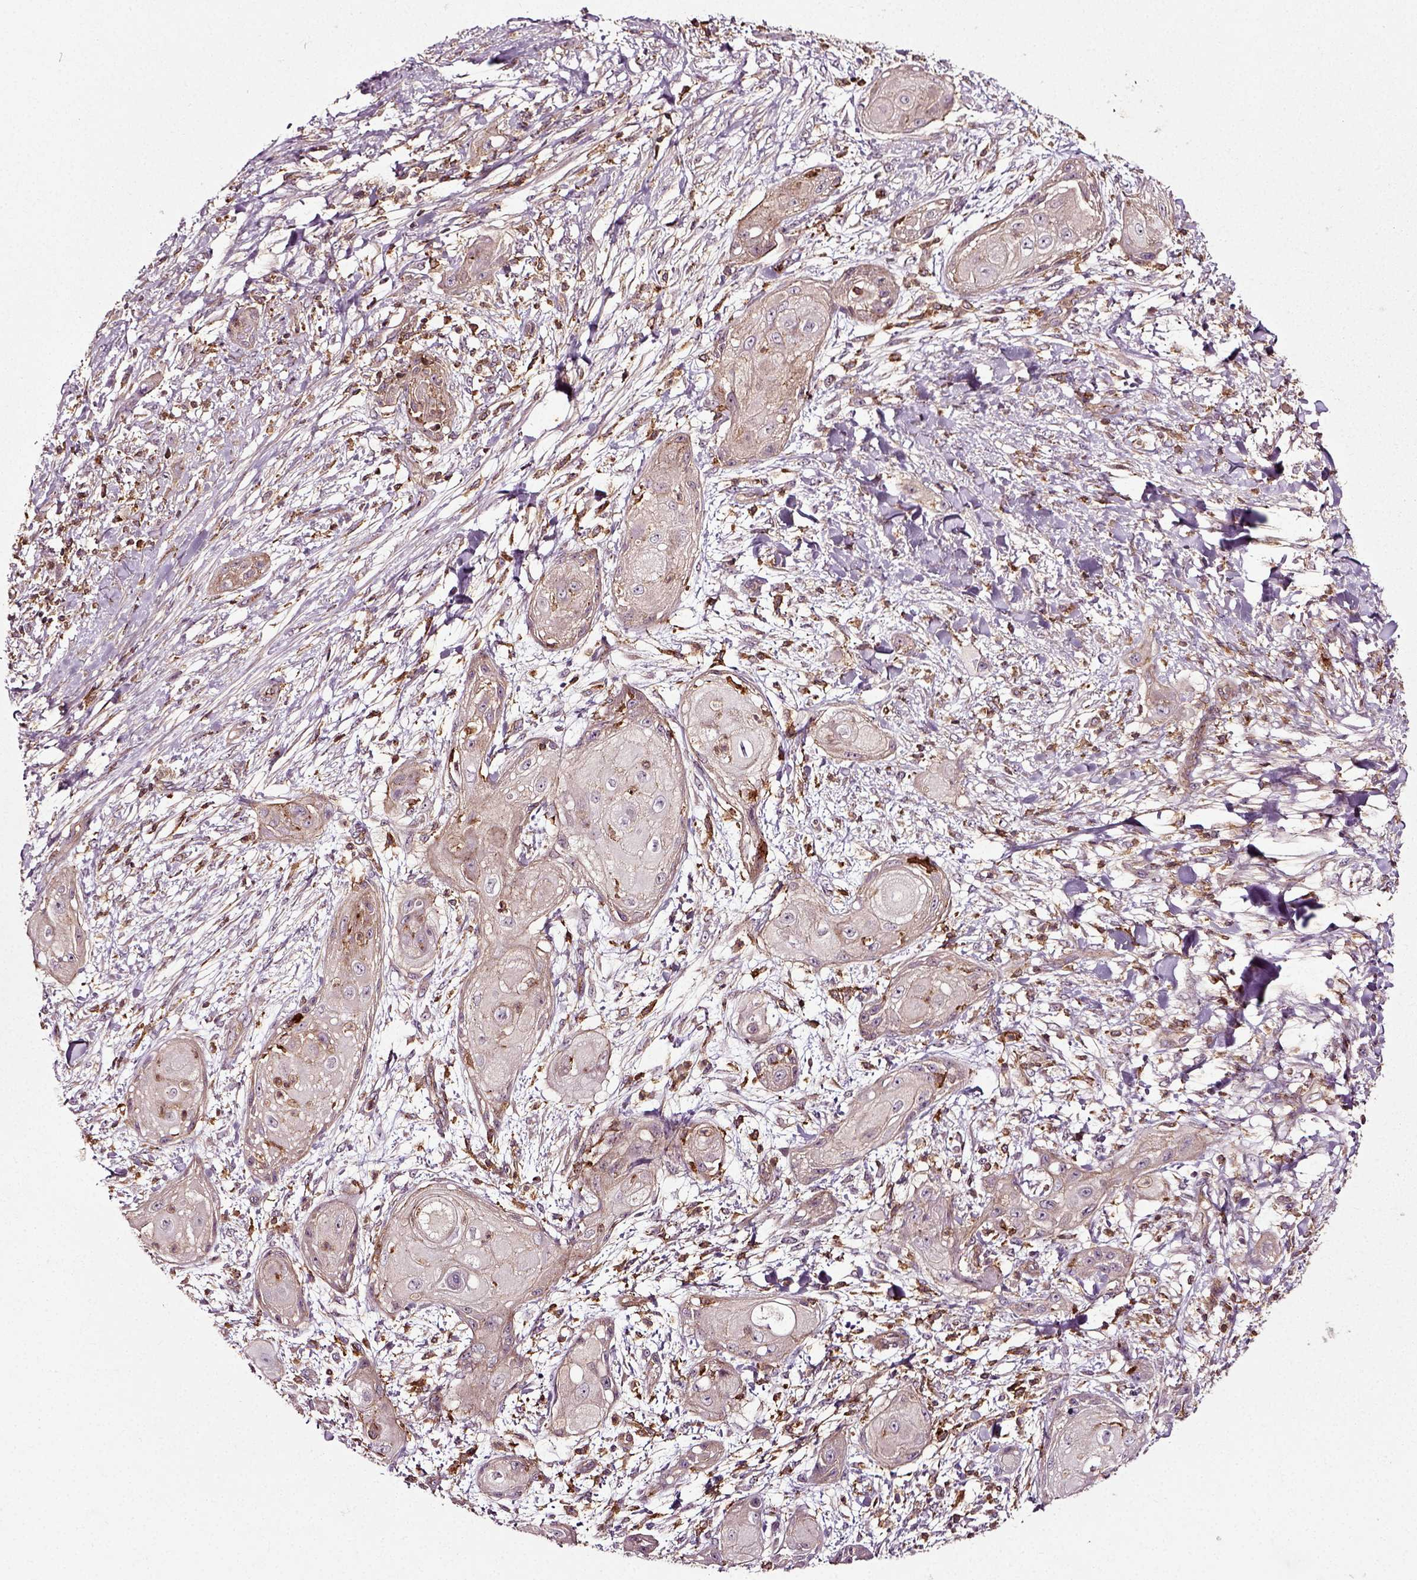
{"staining": {"intensity": "moderate", "quantity": "<25%", "location": "cytoplasmic/membranous"}, "tissue": "skin cancer", "cell_type": "Tumor cells", "image_type": "cancer", "snomed": [{"axis": "morphology", "description": "Squamous cell carcinoma, NOS"}, {"axis": "topography", "description": "Skin"}], "caption": "Moderate cytoplasmic/membranous protein positivity is seen in approximately <25% of tumor cells in squamous cell carcinoma (skin). (IHC, brightfield microscopy, high magnification).", "gene": "RHOF", "patient": {"sex": "male", "age": 62}}